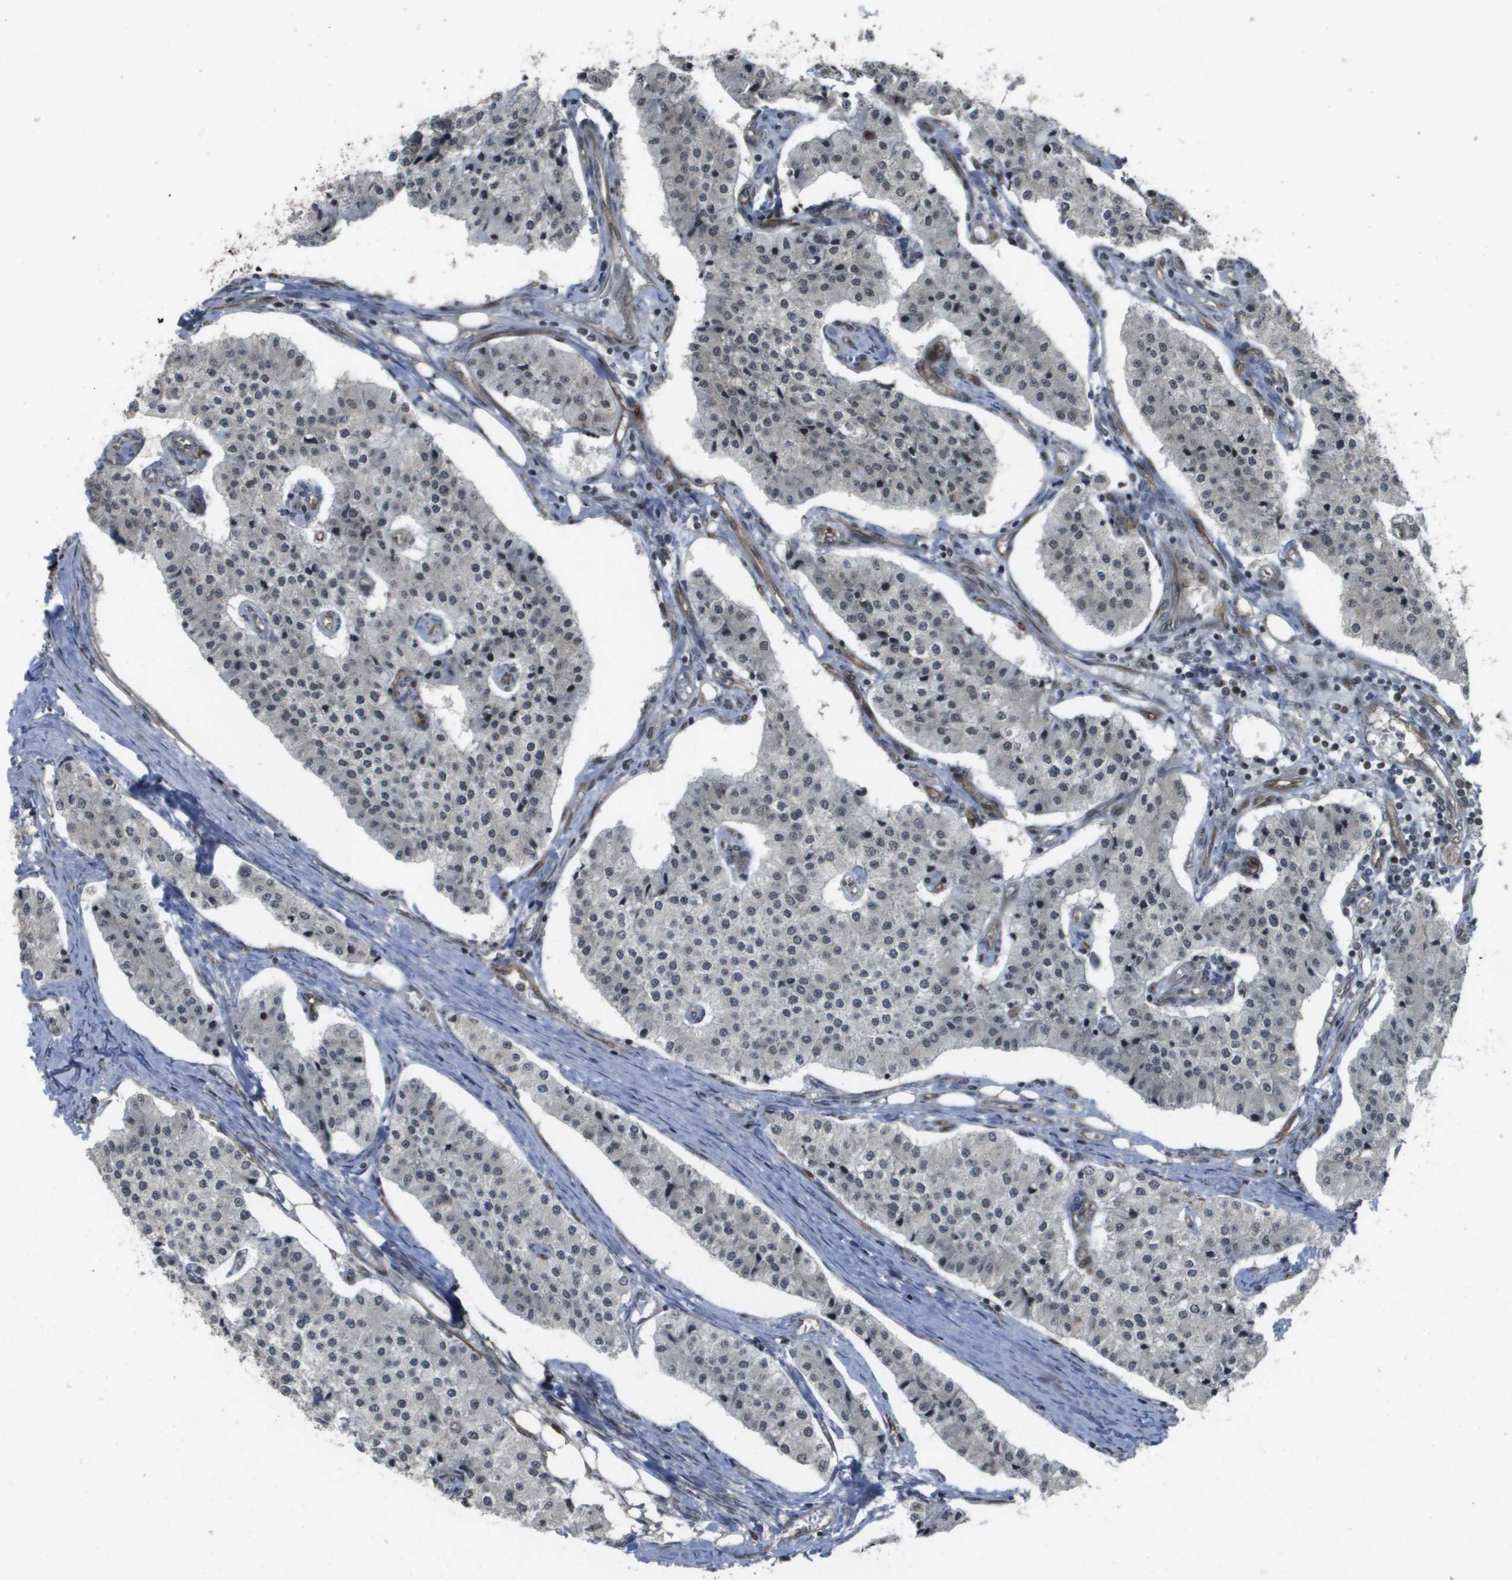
{"staining": {"intensity": "negative", "quantity": "none", "location": "none"}, "tissue": "carcinoid", "cell_type": "Tumor cells", "image_type": "cancer", "snomed": [{"axis": "morphology", "description": "Carcinoid, malignant, NOS"}, {"axis": "topography", "description": "Colon"}], "caption": "Immunohistochemical staining of carcinoid (malignant) displays no significant expression in tumor cells.", "gene": "KAT5", "patient": {"sex": "female", "age": 52}}